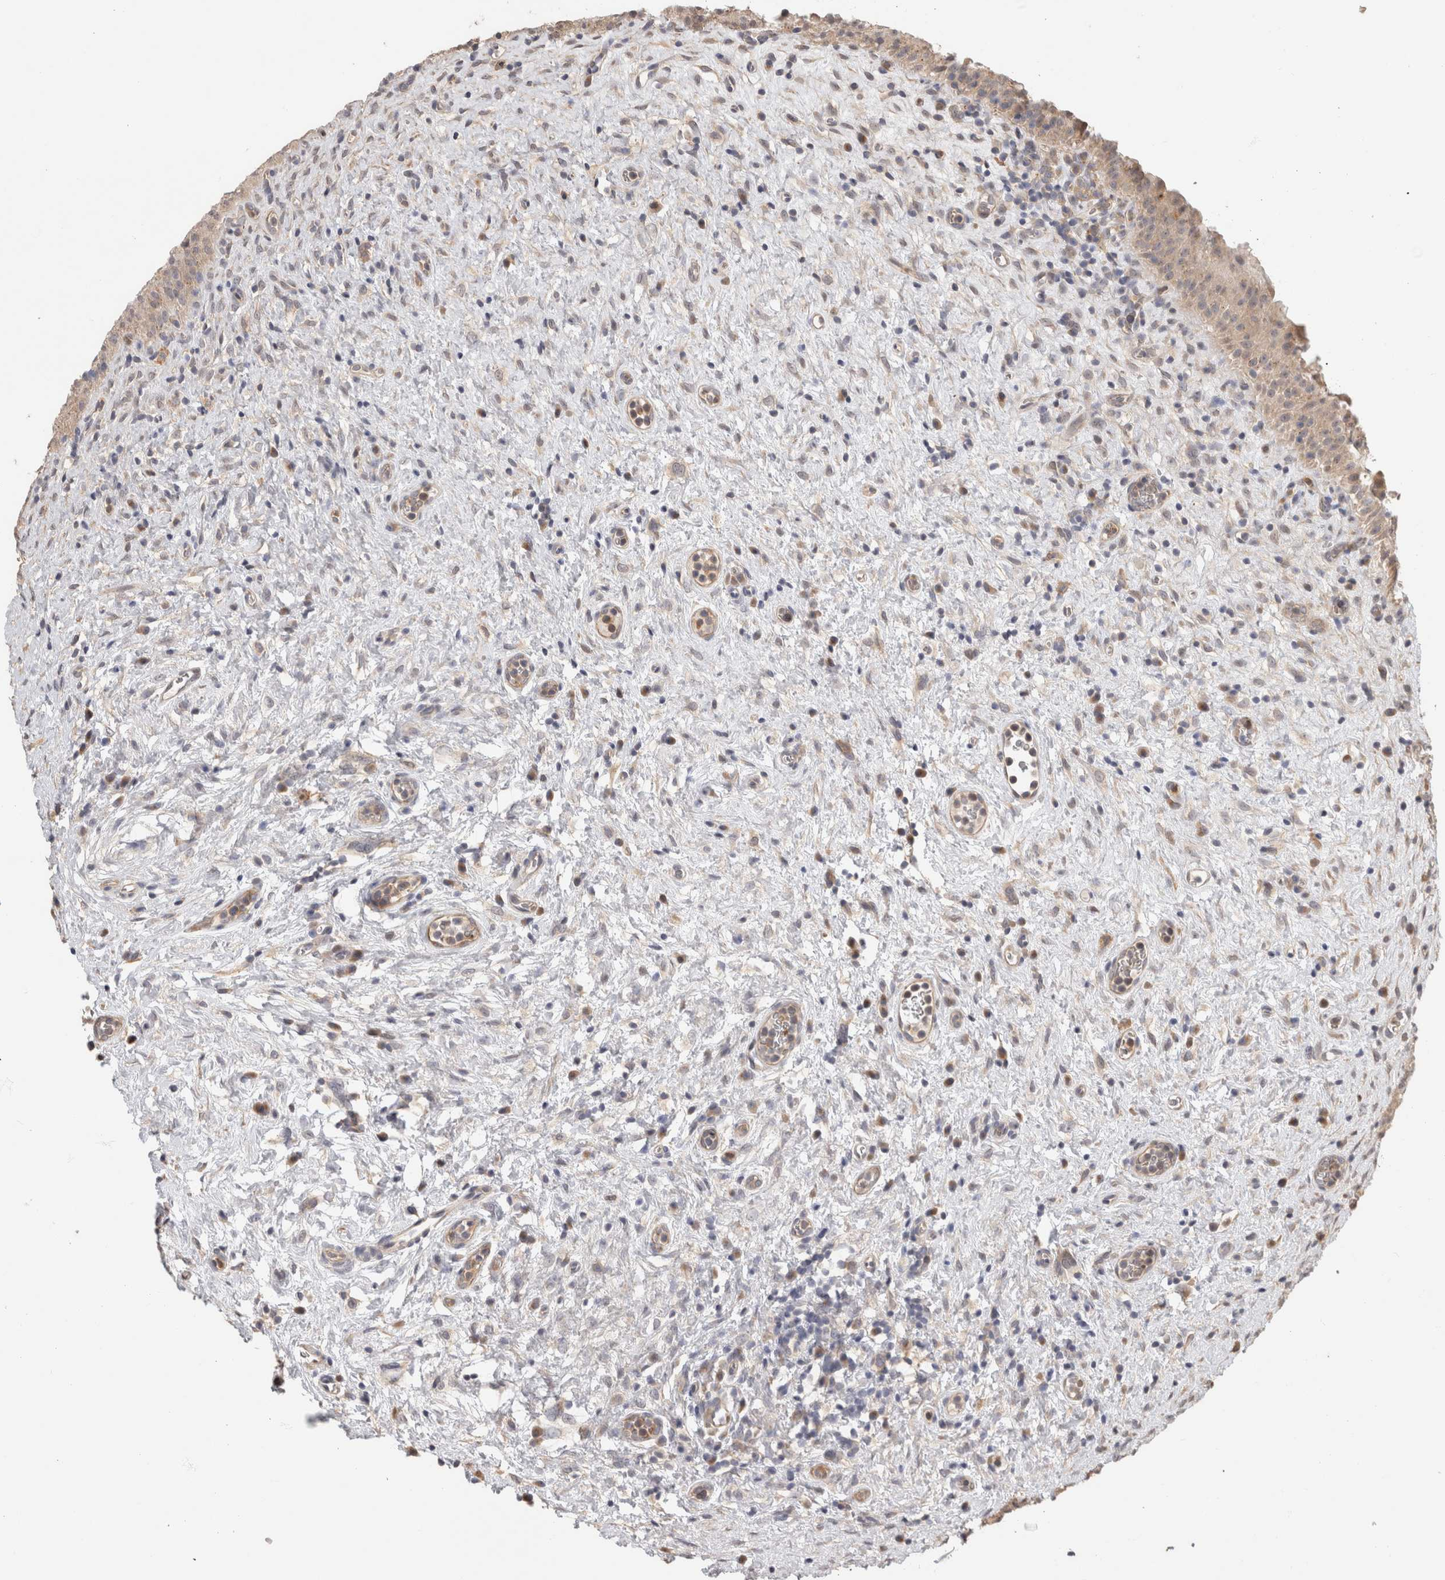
{"staining": {"intensity": "weak", "quantity": "25%-75%", "location": "cytoplasmic/membranous"}, "tissue": "urinary bladder", "cell_type": "Urothelial cells", "image_type": "normal", "snomed": [{"axis": "morphology", "description": "Normal tissue, NOS"}, {"axis": "topography", "description": "Urinary bladder"}], "caption": "Urothelial cells reveal low levels of weak cytoplasmic/membranous expression in about 25%-75% of cells in unremarkable human urinary bladder. (DAB (3,3'-diaminobenzidine) IHC, brown staining for protein, blue staining for nuclei).", "gene": "PGM1", "patient": {"sex": "male", "age": 82}}